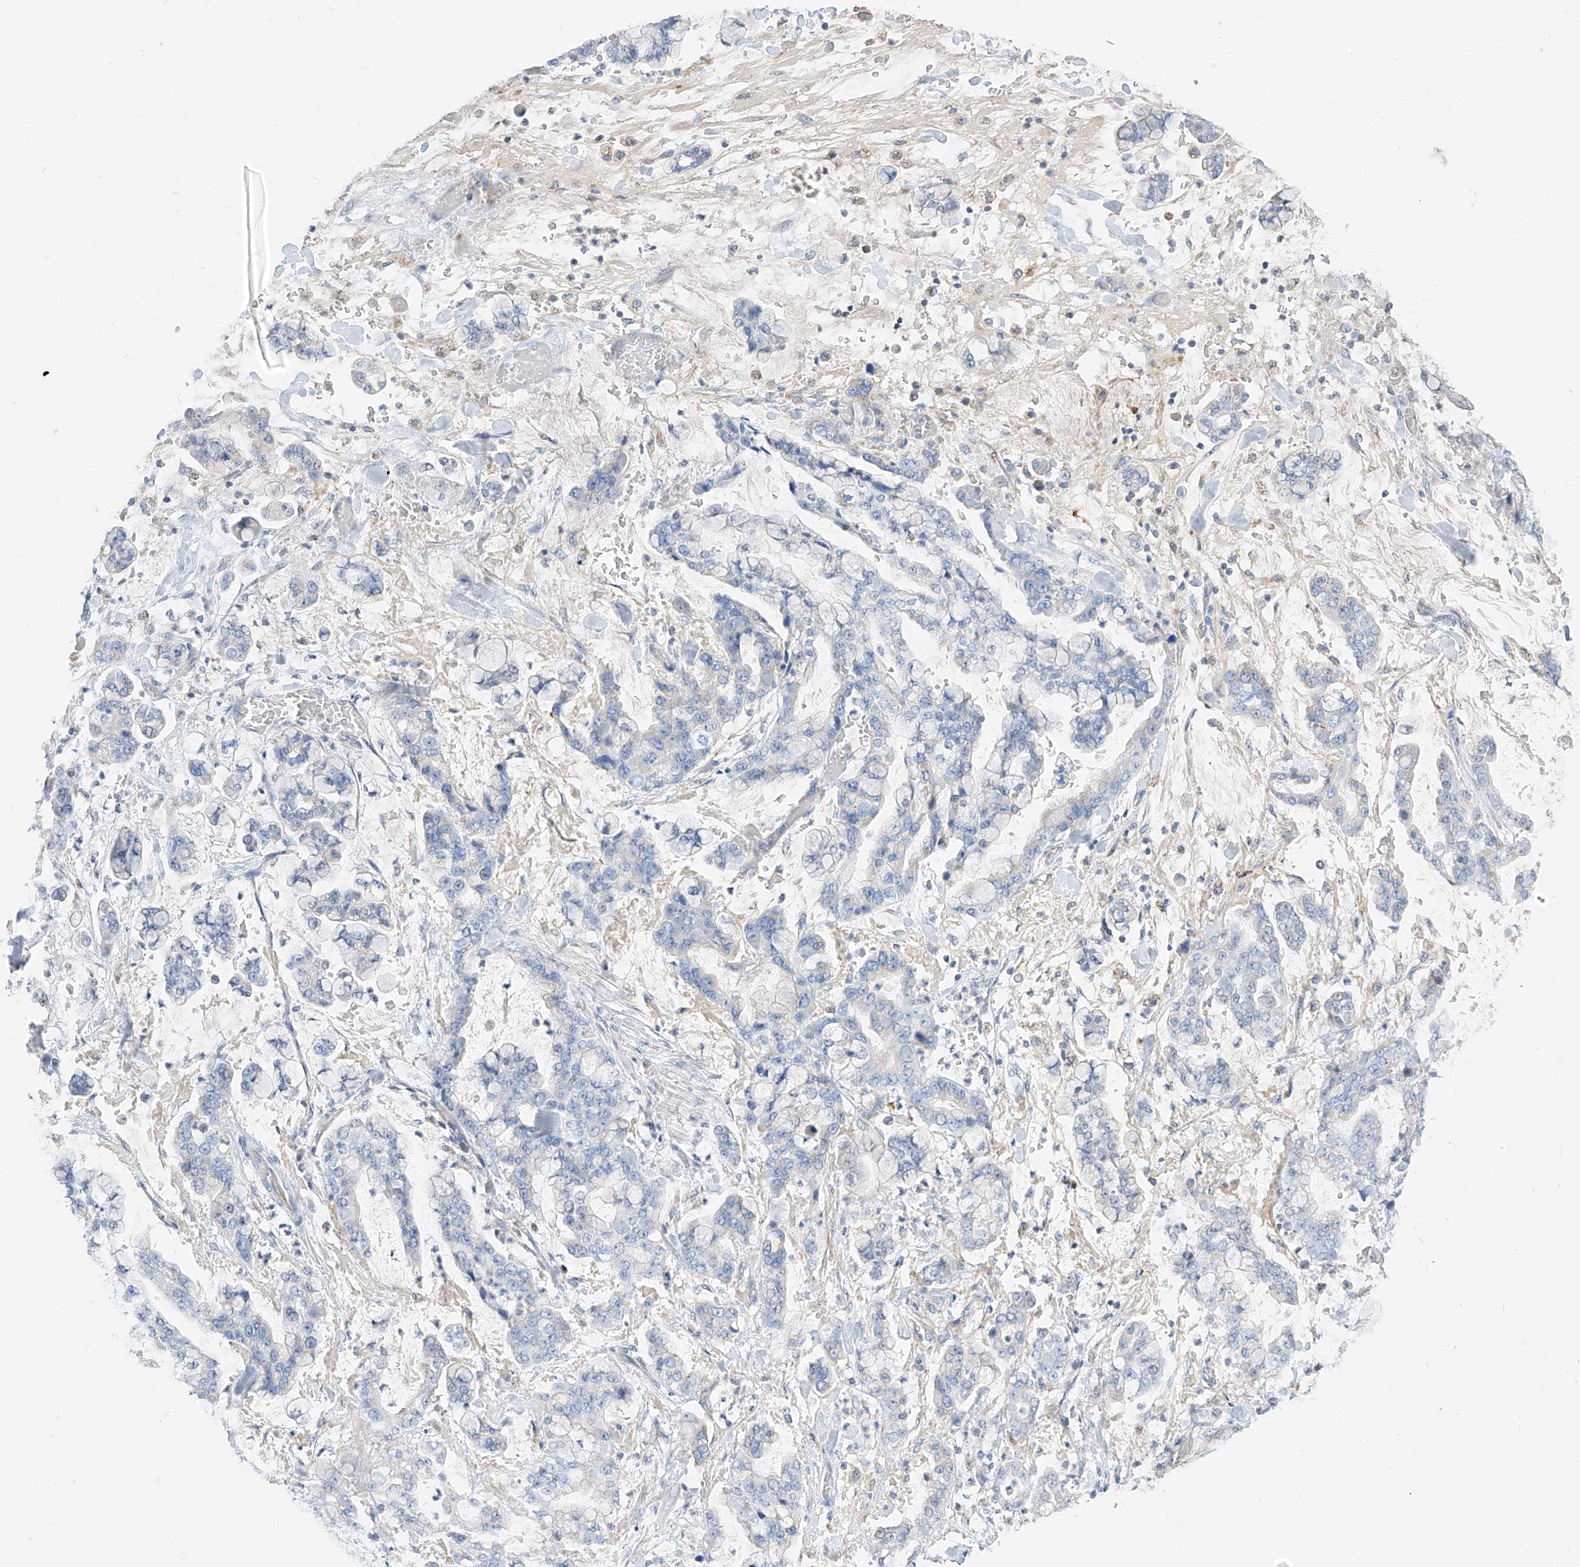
{"staining": {"intensity": "negative", "quantity": "none", "location": "none"}, "tissue": "stomach cancer", "cell_type": "Tumor cells", "image_type": "cancer", "snomed": [{"axis": "morphology", "description": "Normal tissue, NOS"}, {"axis": "morphology", "description": "Adenocarcinoma, NOS"}, {"axis": "topography", "description": "Stomach, upper"}, {"axis": "topography", "description": "Stomach"}], "caption": "A micrograph of stomach cancer (adenocarcinoma) stained for a protein shows no brown staining in tumor cells.", "gene": "RASA2", "patient": {"sex": "male", "age": 76}}